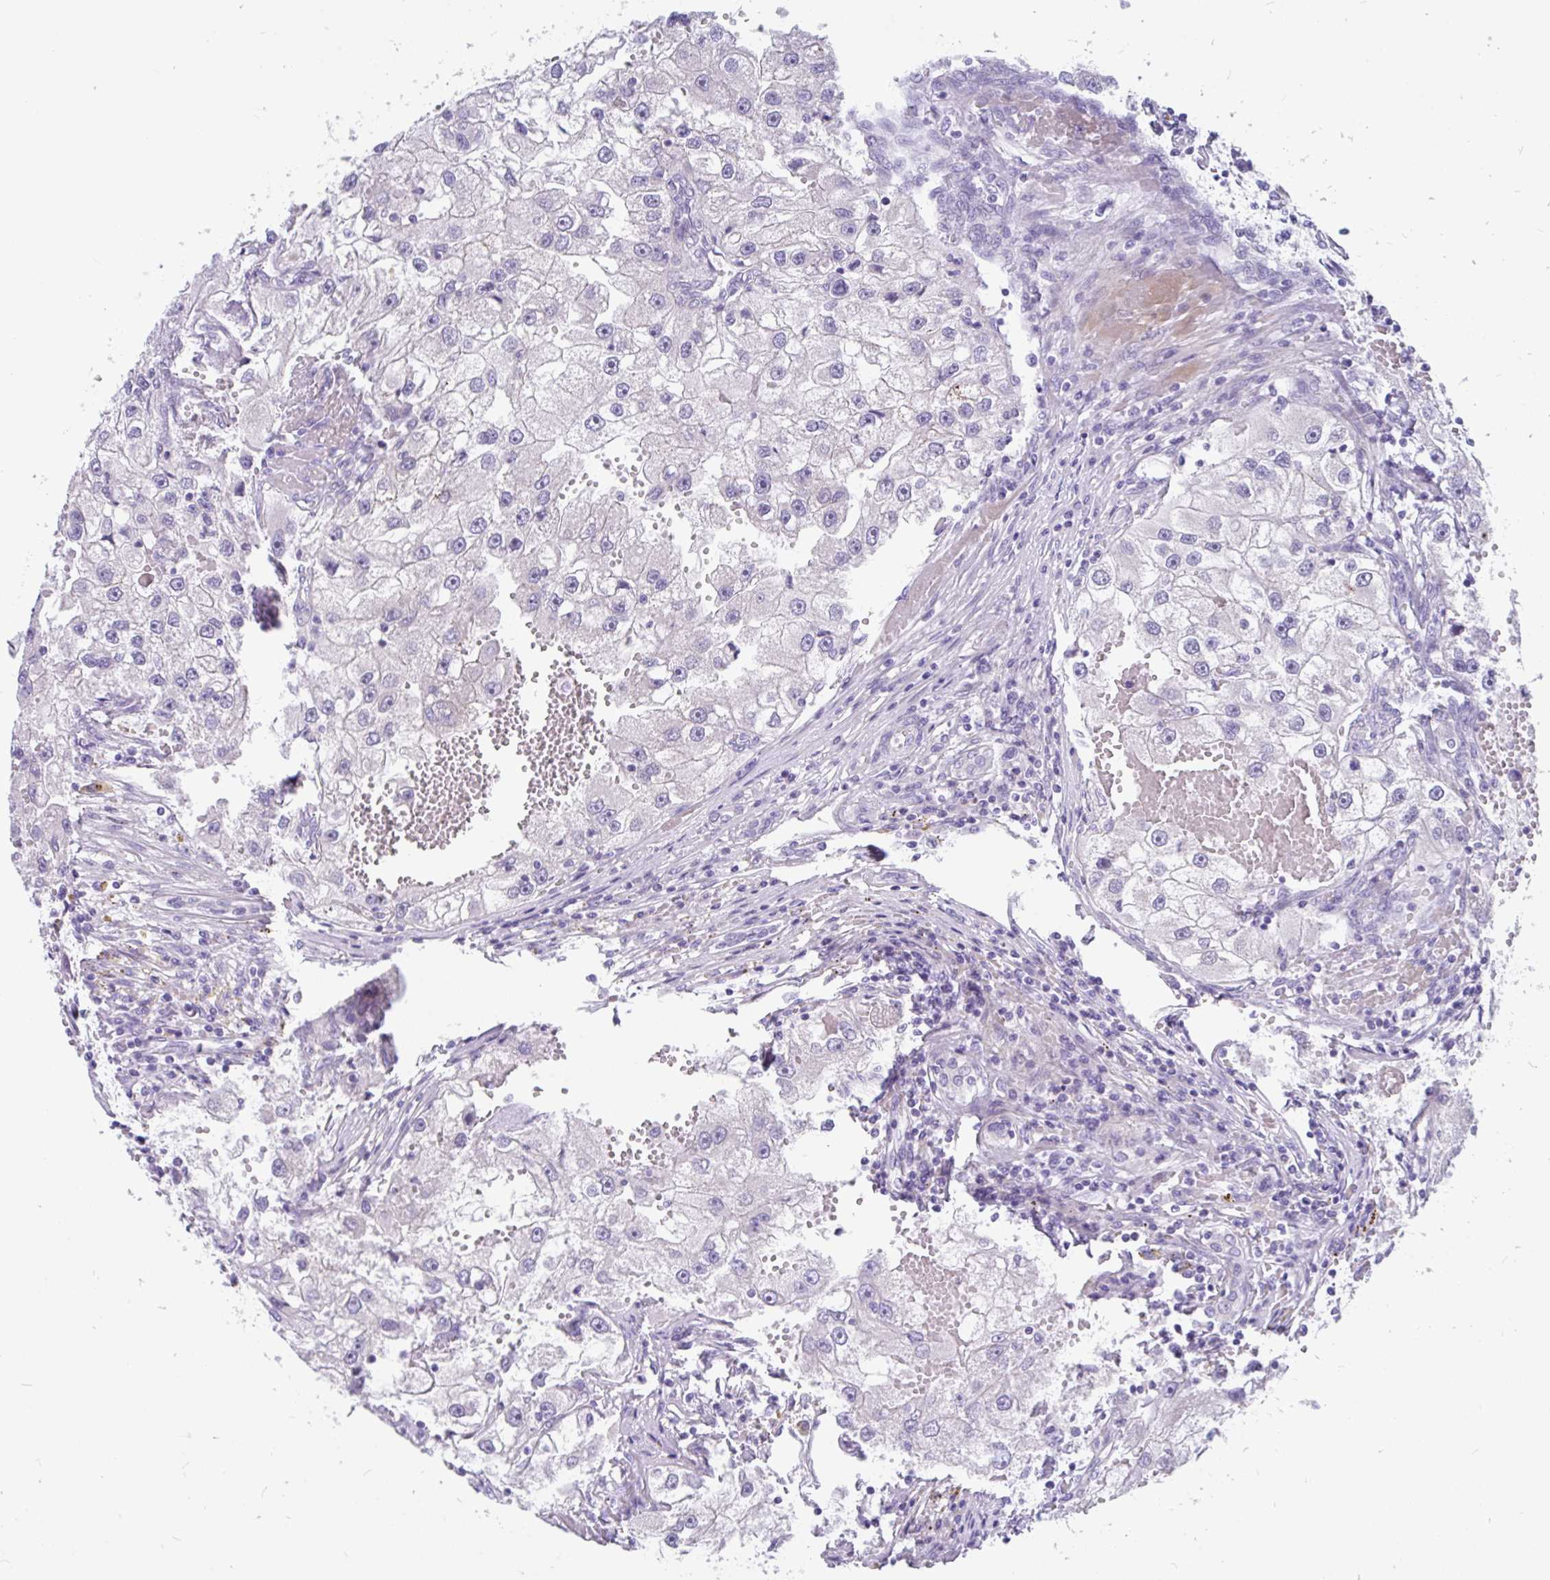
{"staining": {"intensity": "negative", "quantity": "none", "location": "none"}, "tissue": "renal cancer", "cell_type": "Tumor cells", "image_type": "cancer", "snomed": [{"axis": "morphology", "description": "Adenocarcinoma, NOS"}, {"axis": "topography", "description": "Kidney"}], "caption": "Protein analysis of renal cancer displays no significant expression in tumor cells.", "gene": "KIAA2013", "patient": {"sex": "male", "age": 63}}